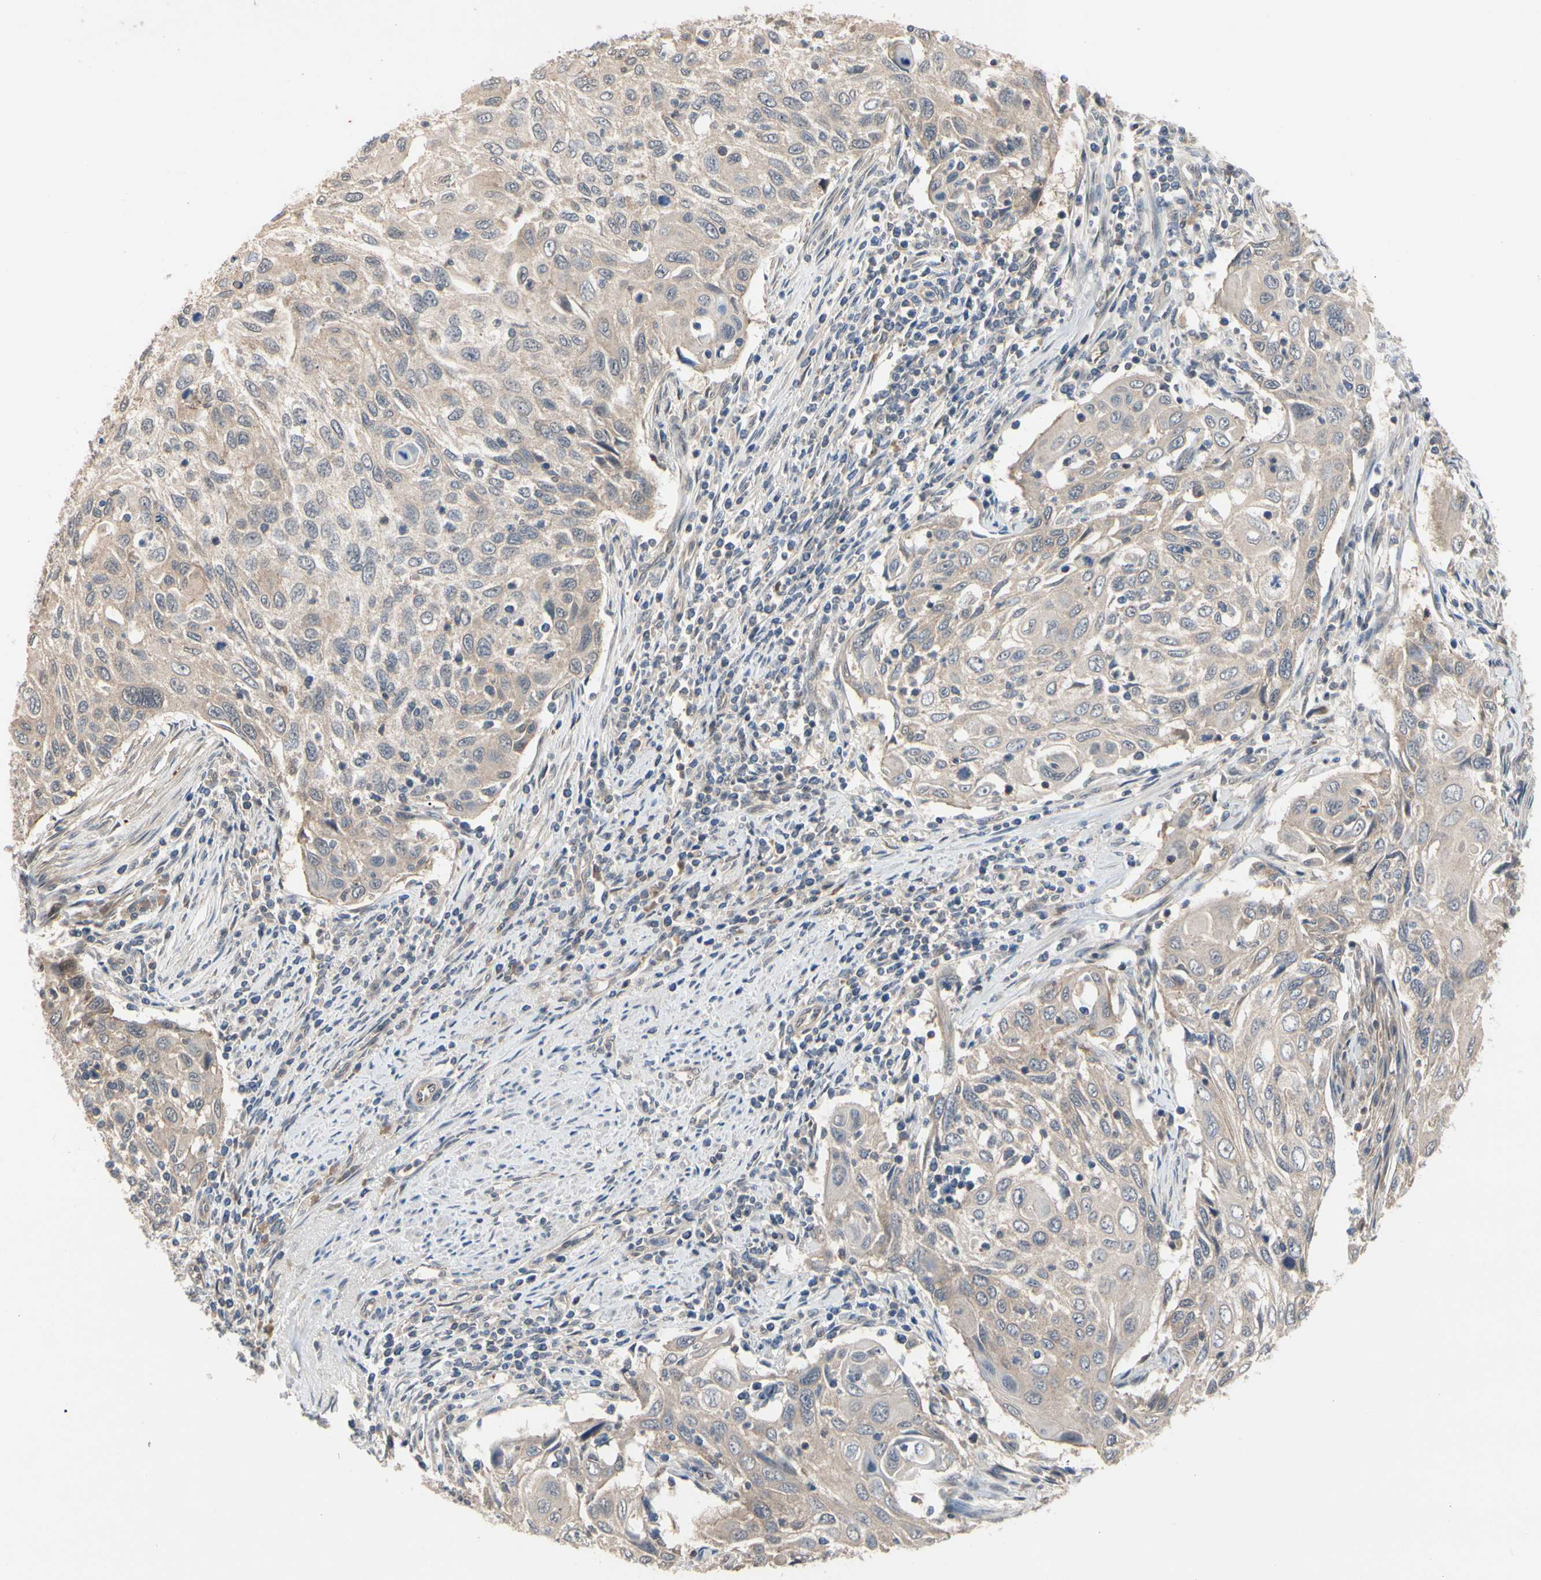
{"staining": {"intensity": "weak", "quantity": ">75%", "location": "cytoplasmic/membranous"}, "tissue": "cervical cancer", "cell_type": "Tumor cells", "image_type": "cancer", "snomed": [{"axis": "morphology", "description": "Squamous cell carcinoma, NOS"}, {"axis": "topography", "description": "Cervix"}], "caption": "A brown stain shows weak cytoplasmic/membranous expression of a protein in human cervical squamous cell carcinoma tumor cells.", "gene": "DPP8", "patient": {"sex": "female", "age": 70}}